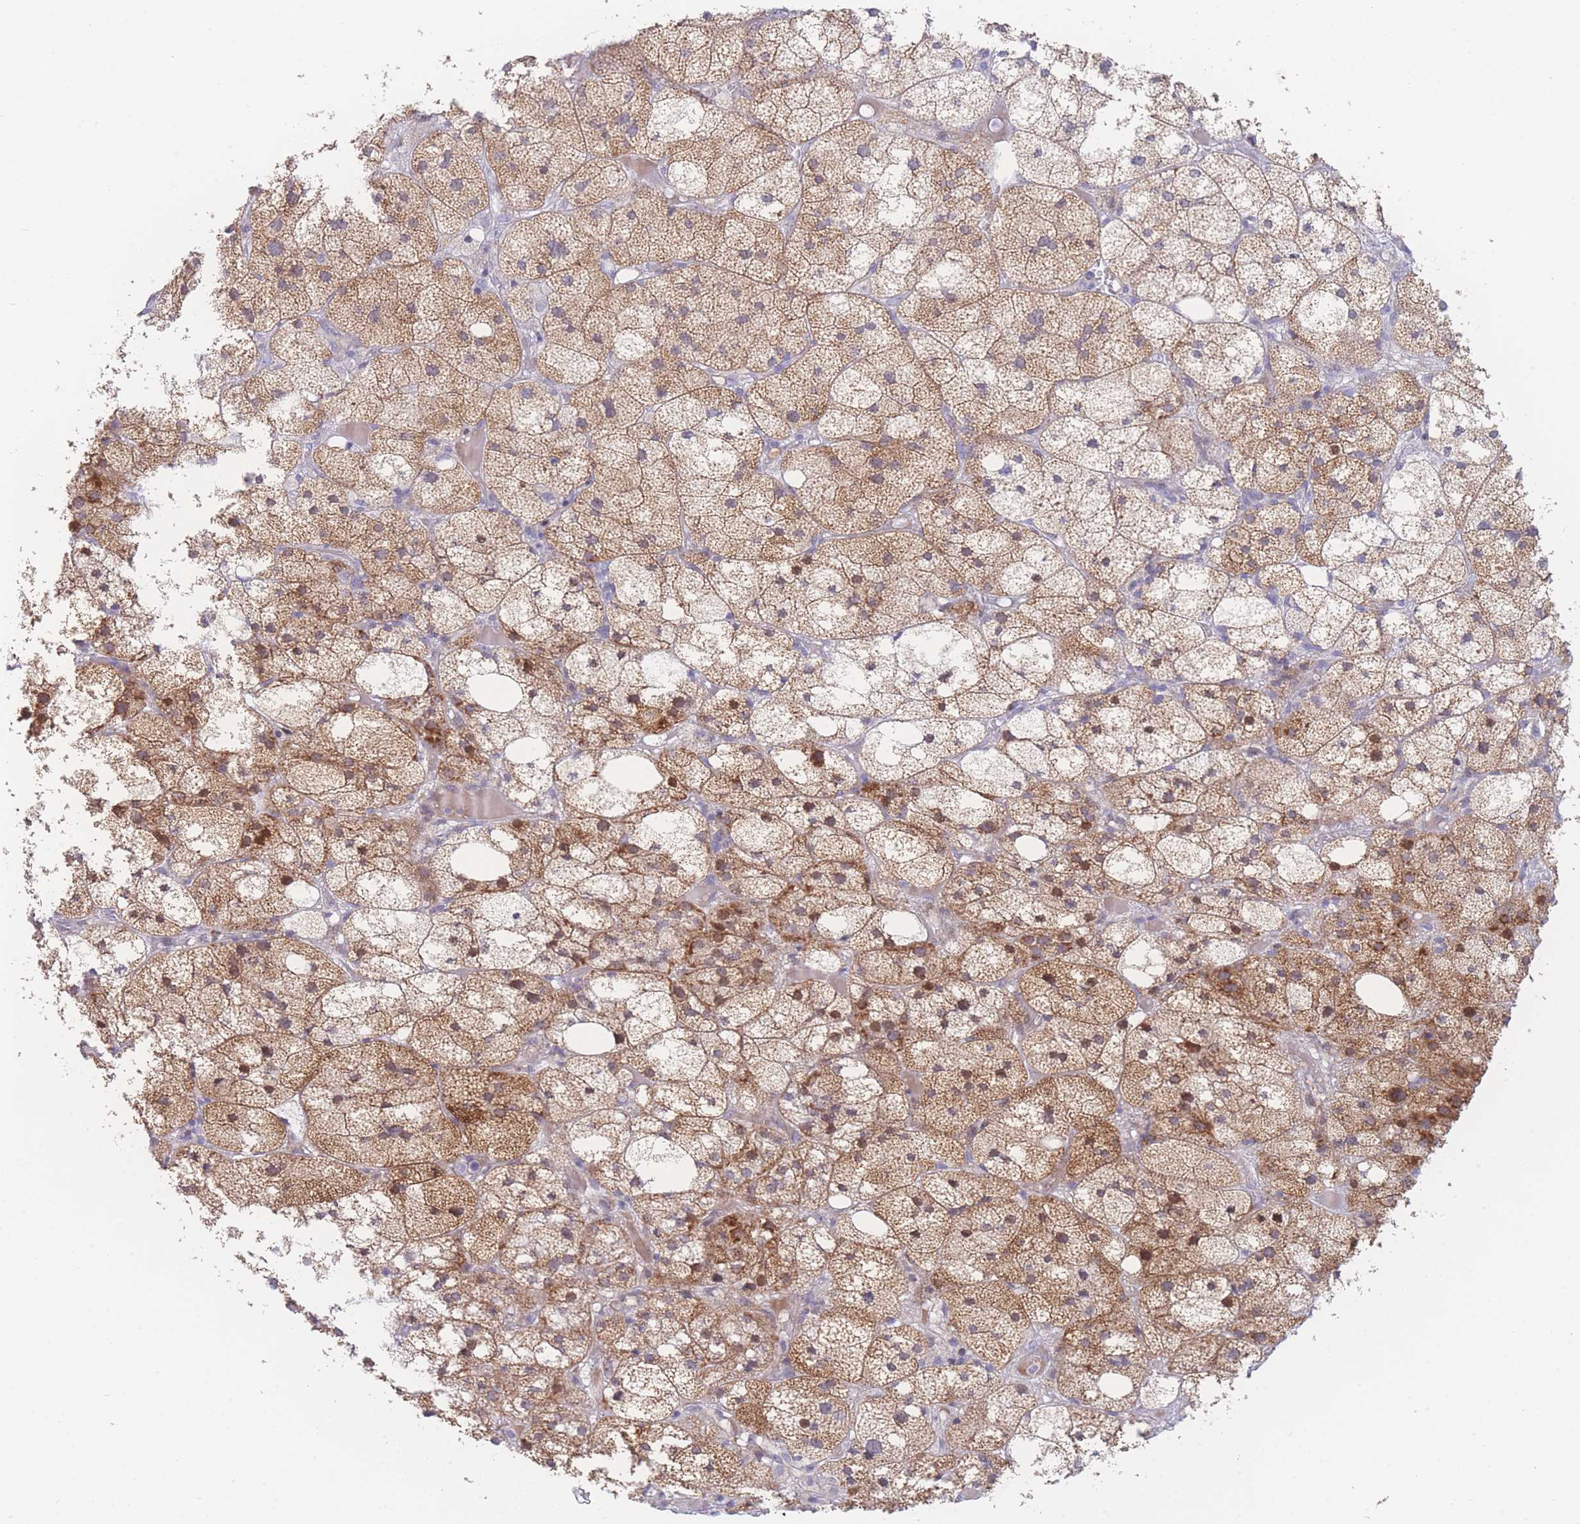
{"staining": {"intensity": "moderate", "quantity": ">75%", "location": "cytoplasmic/membranous"}, "tissue": "adrenal gland", "cell_type": "Glandular cells", "image_type": "normal", "snomed": [{"axis": "morphology", "description": "Normal tissue, NOS"}, {"axis": "topography", "description": "Adrenal gland"}], "caption": "Unremarkable adrenal gland was stained to show a protein in brown. There is medium levels of moderate cytoplasmic/membranous staining in about >75% of glandular cells. Using DAB (3,3'-diaminobenzidine) (brown) and hematoxylin (blue) stains, captured at high magnification using brightfield microscopy.", "gene": "GPAM", "patient": {"sex": "female", "age": 61}}